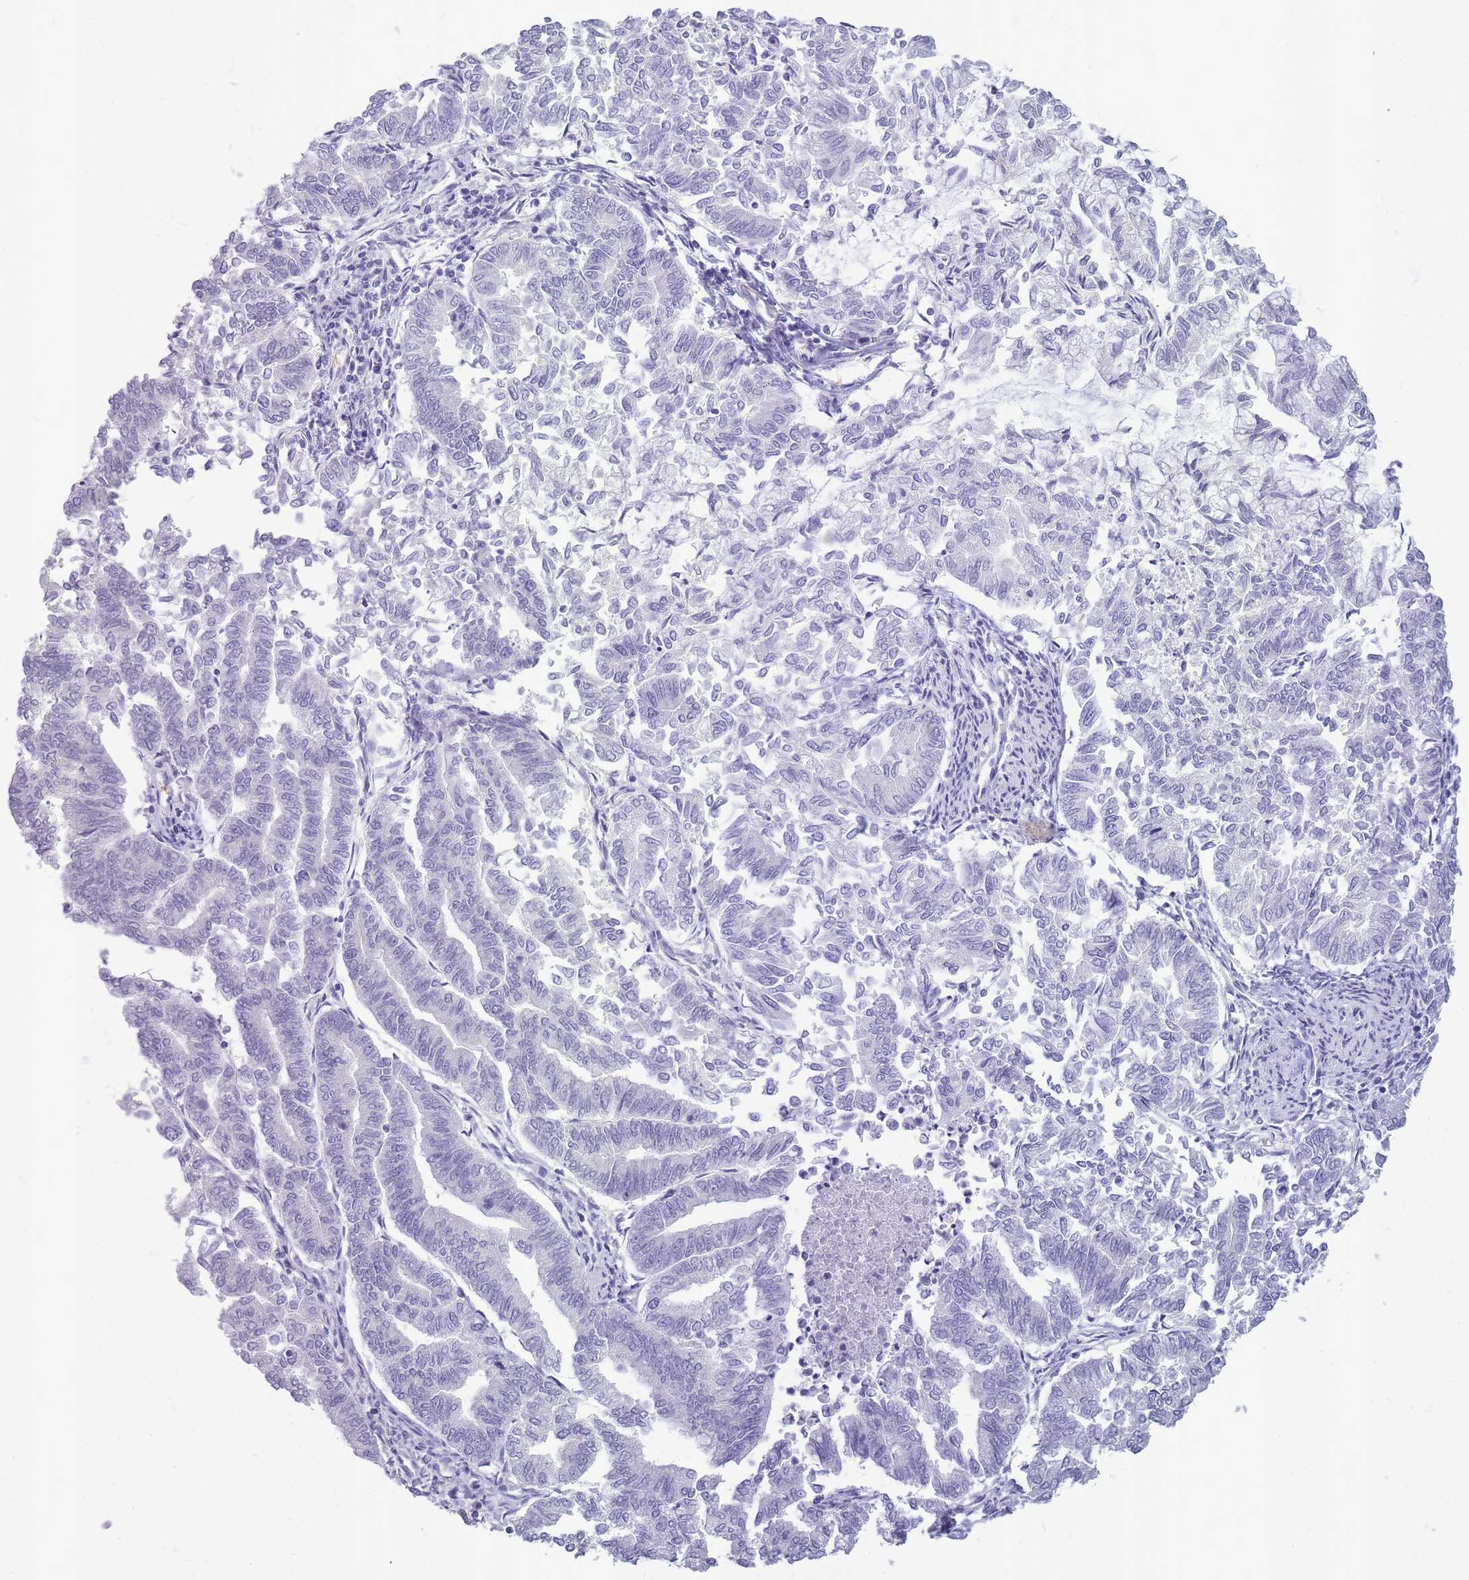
{"staining": {"intensity": "negative", "quantity": "none", "location": "none"}, "tissue": "endometrial cancer", "cell_type": "Tumor cells", "image_type": "cancer", "snomed": [{"axis": "morphology", "description": "Adenocarcinoma, NOS"}, {"axis": "topography", "description": "Endometrium"}], "caption": "DAB immunohistochemical staining of human adenocarcinoma (endometrial) reveals no significant staining in tumor cells. (Brightfield microscopy of DAB immunohistochemistry at high magnification).", "gene": "INS", "patient": {"sex": "female", "age": 79}}